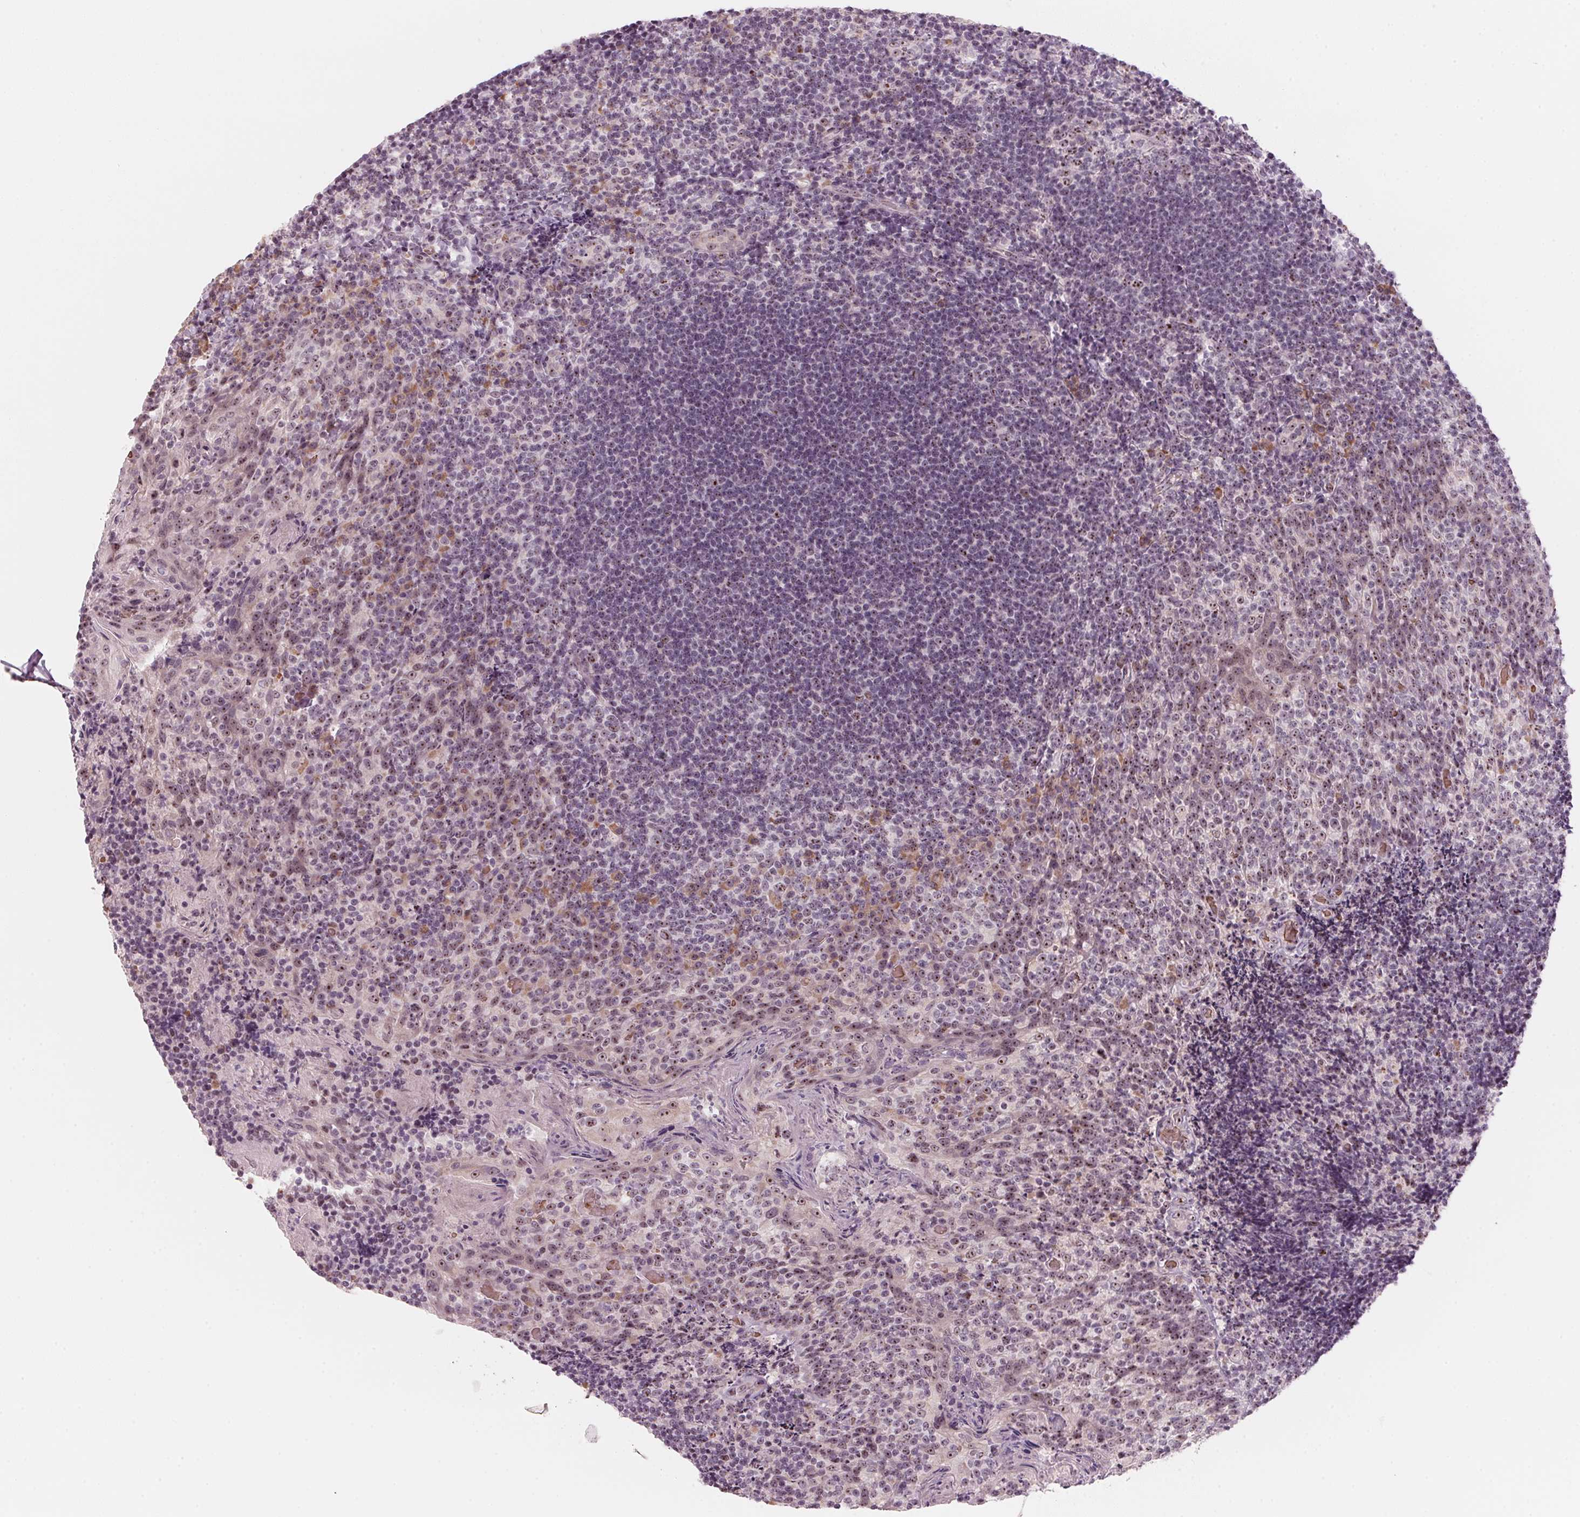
{"staining": {"intensity": "weak", "quantity": ">75%", "location": "nuclear"}, "tissue": "tonsil", "cell_type": "Germinal center cells", "image_type": "normal", "snomed": [{"axis": "morphology", "description": "Normal tissue, NOS"}, {"axis": "topography", "description": "Tonsil"}], "caption": "Protein staining by IHC reveals weak nuclear positivity in approximately >75% of germinal center cells in normal tonsil. The staining was performed using DAB (3,3'-diaminobenzidine) to visualize the protein expression in brown, while the nuclei were stained in blue with hematoxylin (Magnification: 20x).", "gene": "DNTTIP2", "patient": {"sex": "female", "age": 10}}